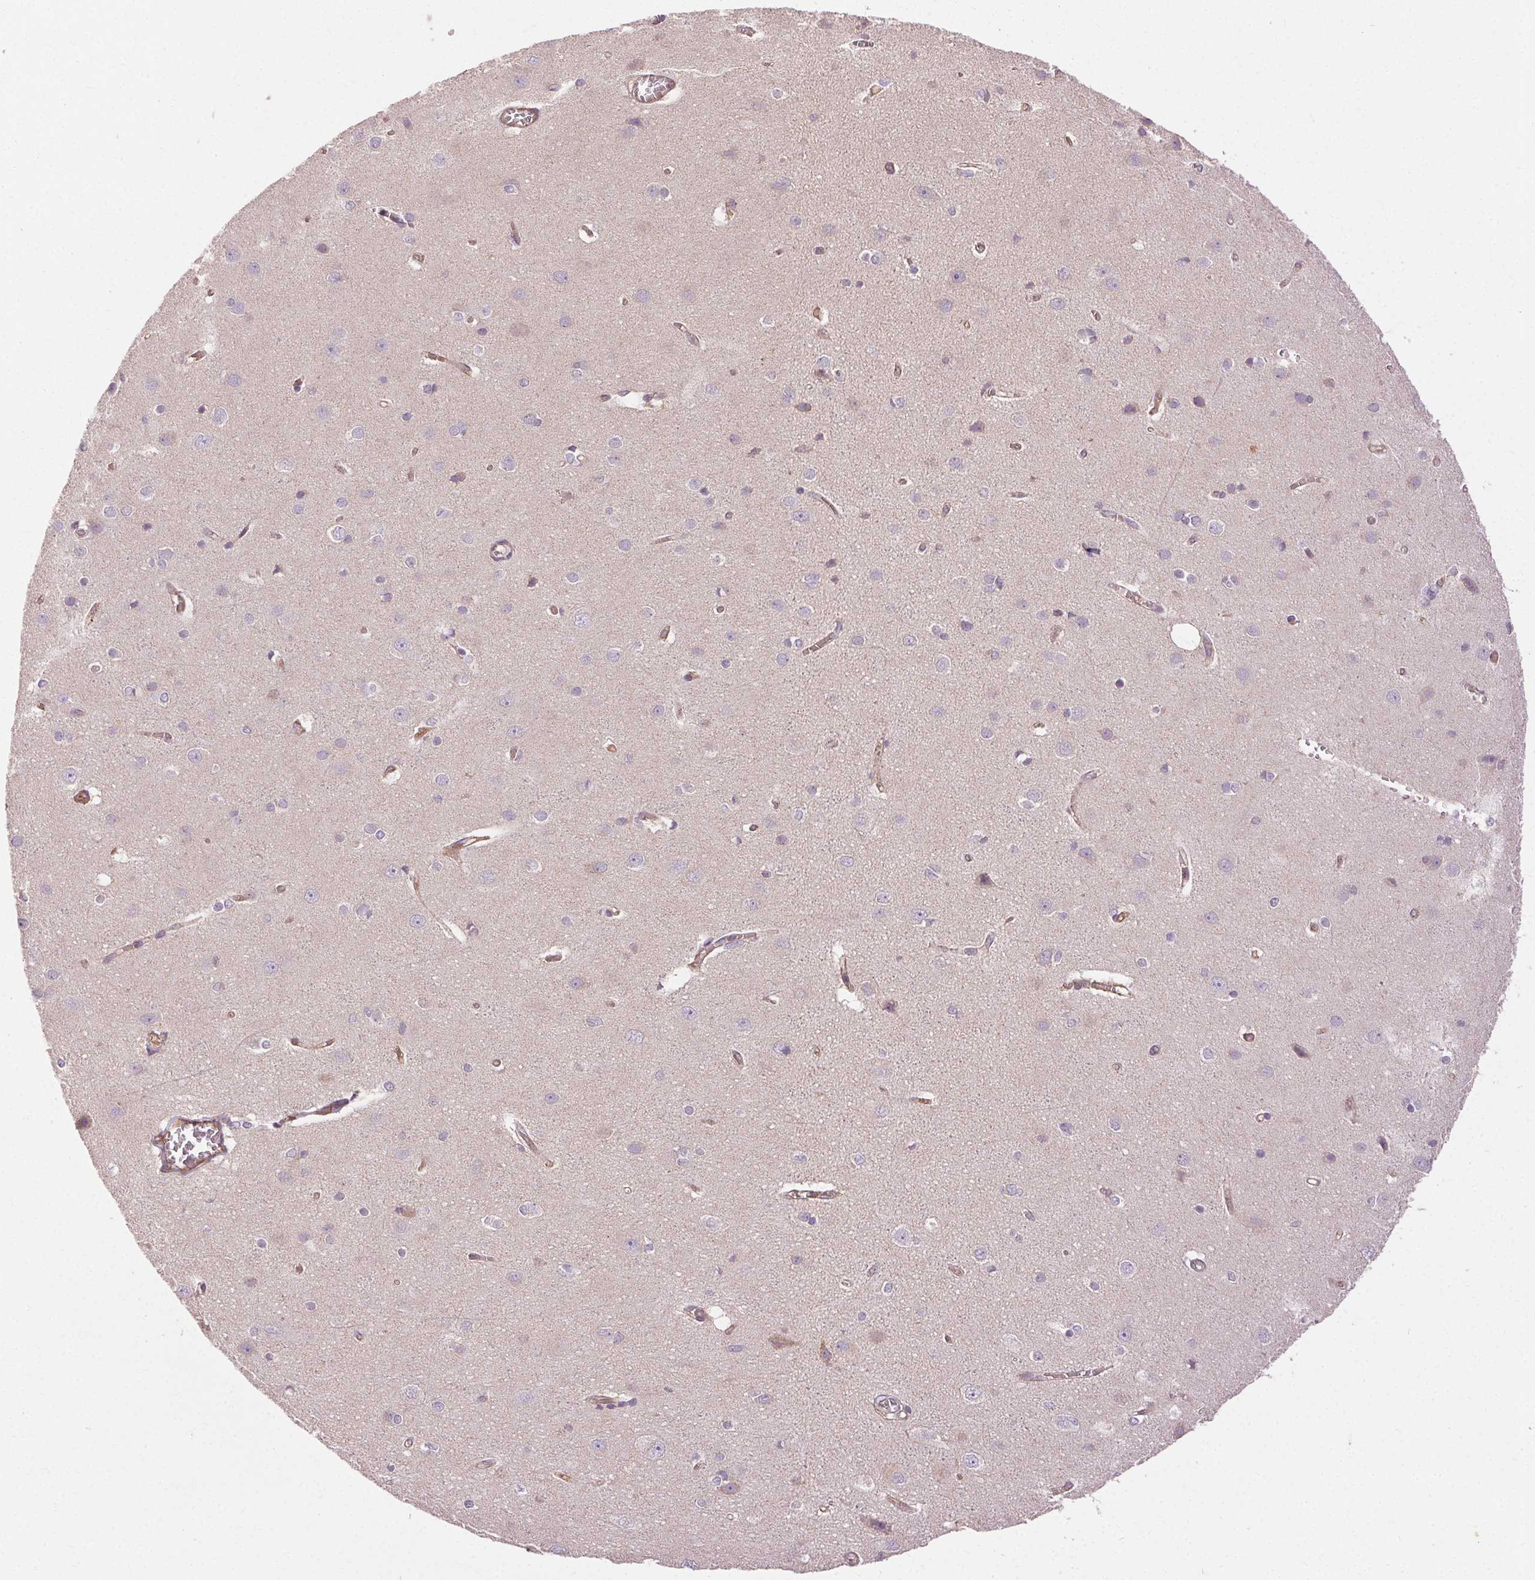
{"staining": {"intensity": "weak", "quantity": ">75%", "location": "cytoplasmic/membranous"}, "tissue": "cerebral cortex", "cell_type": "Endothelial cells", "image_type": "normal", "snomed": [{"axis": "morphology", "description": "Normal tissue, NOS"}, {"axis": "topography", "description": "Cerebral cortex"}], "caption": "Normal cerebral cortex demonstrates weak cytoplasmic/membranous staining in about >75% of endothelial cells.", "gene": "REP15", "patient": {"sex": "male", "age": 37}}